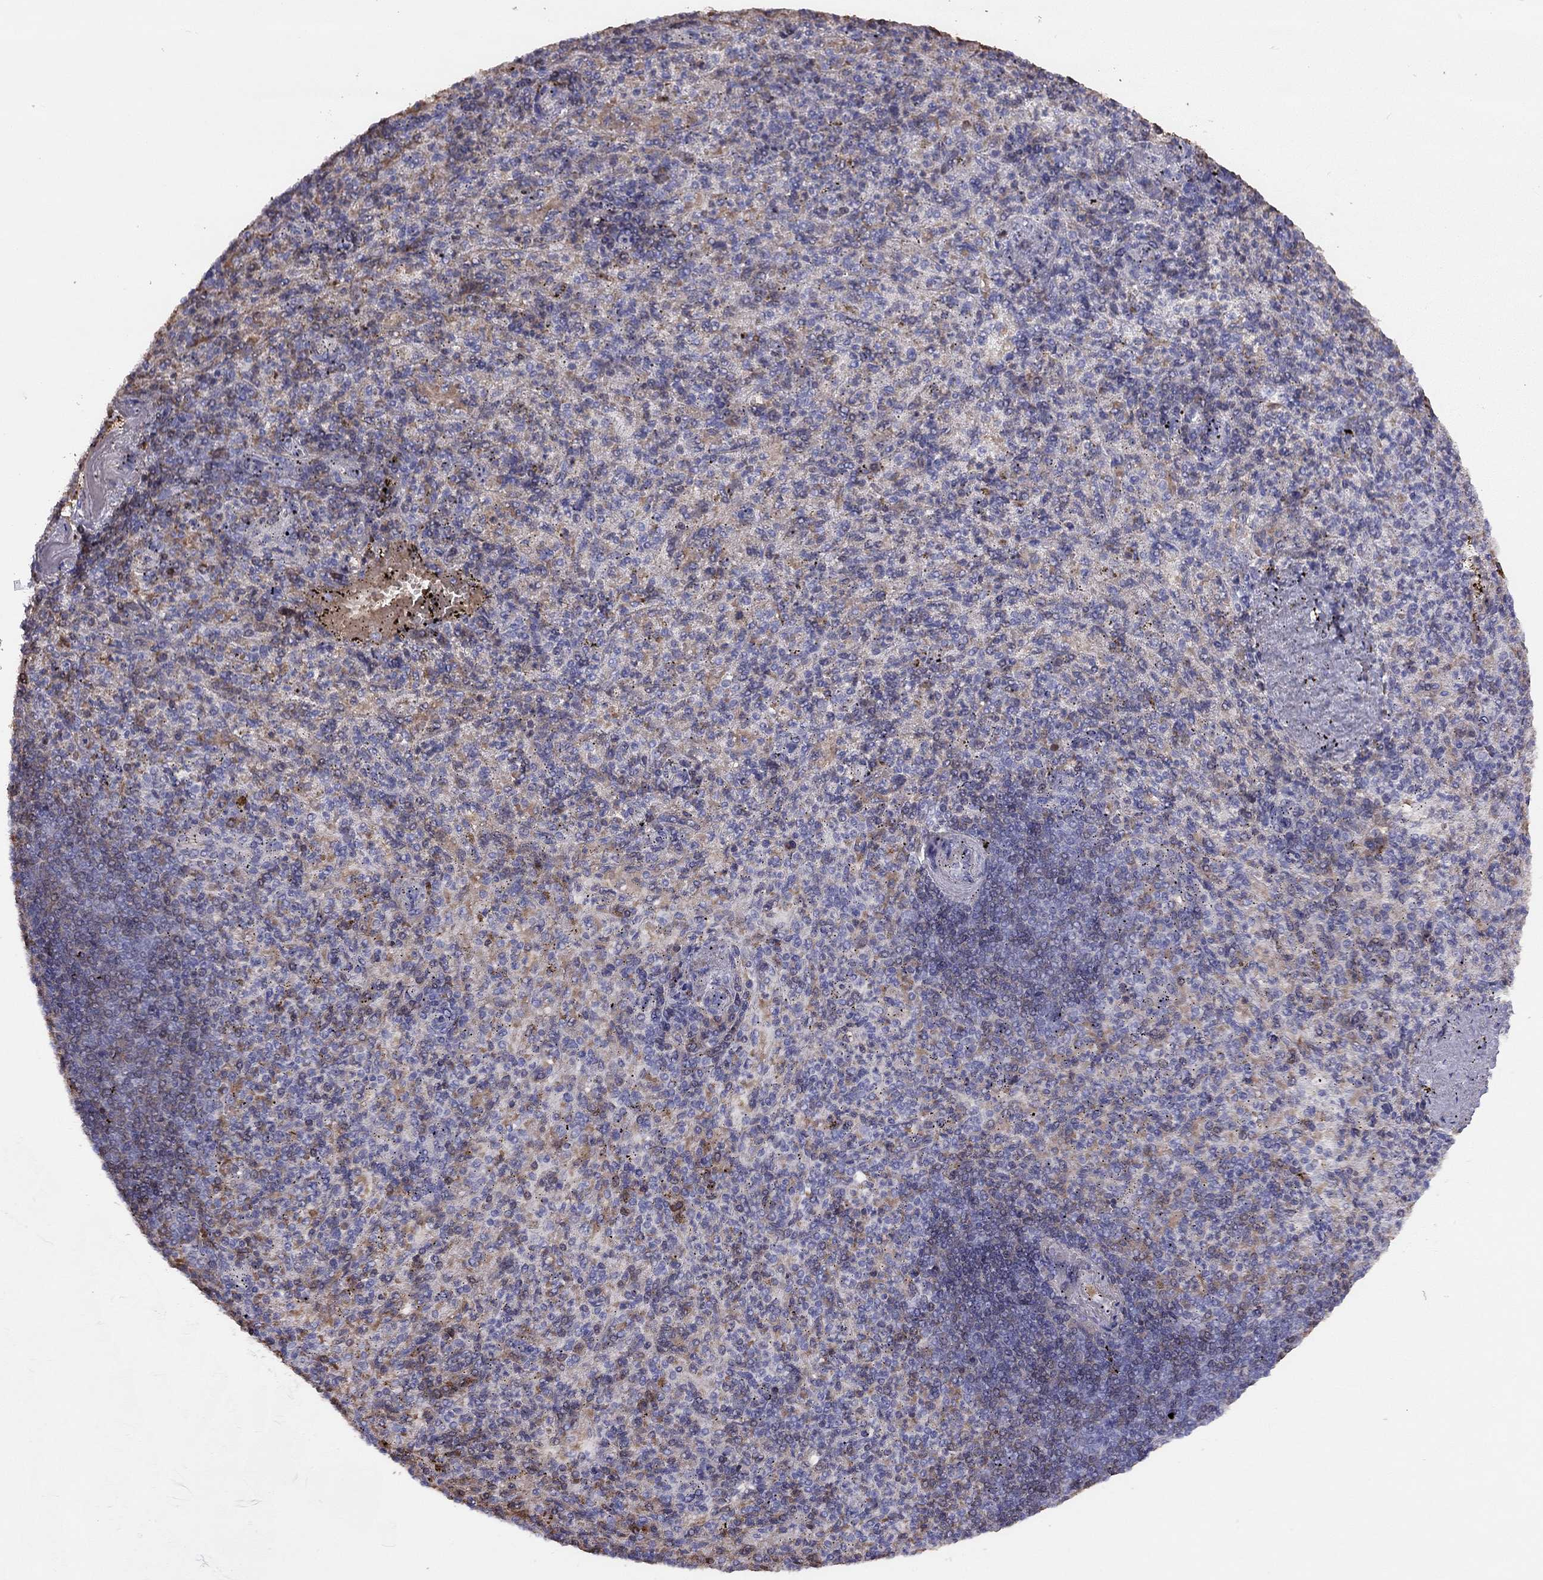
{"staining": {"intensity": "negative", "quantity": "none", "location": "none"}, "tissue": "spleen", "cell_type": "Cells in red pulp", "image_type": "normal", "snomed": [{"axis": "morphology", "description": "Normal tissue, NOS"}, {"axis": "topography", "description": "Spleen"}], "caption": "Protein analysis of benign spleen exhibits no significant staining in cells in red pulp.", "gene": "RHCE", "patient": {"sex": "female", "age": 74}}